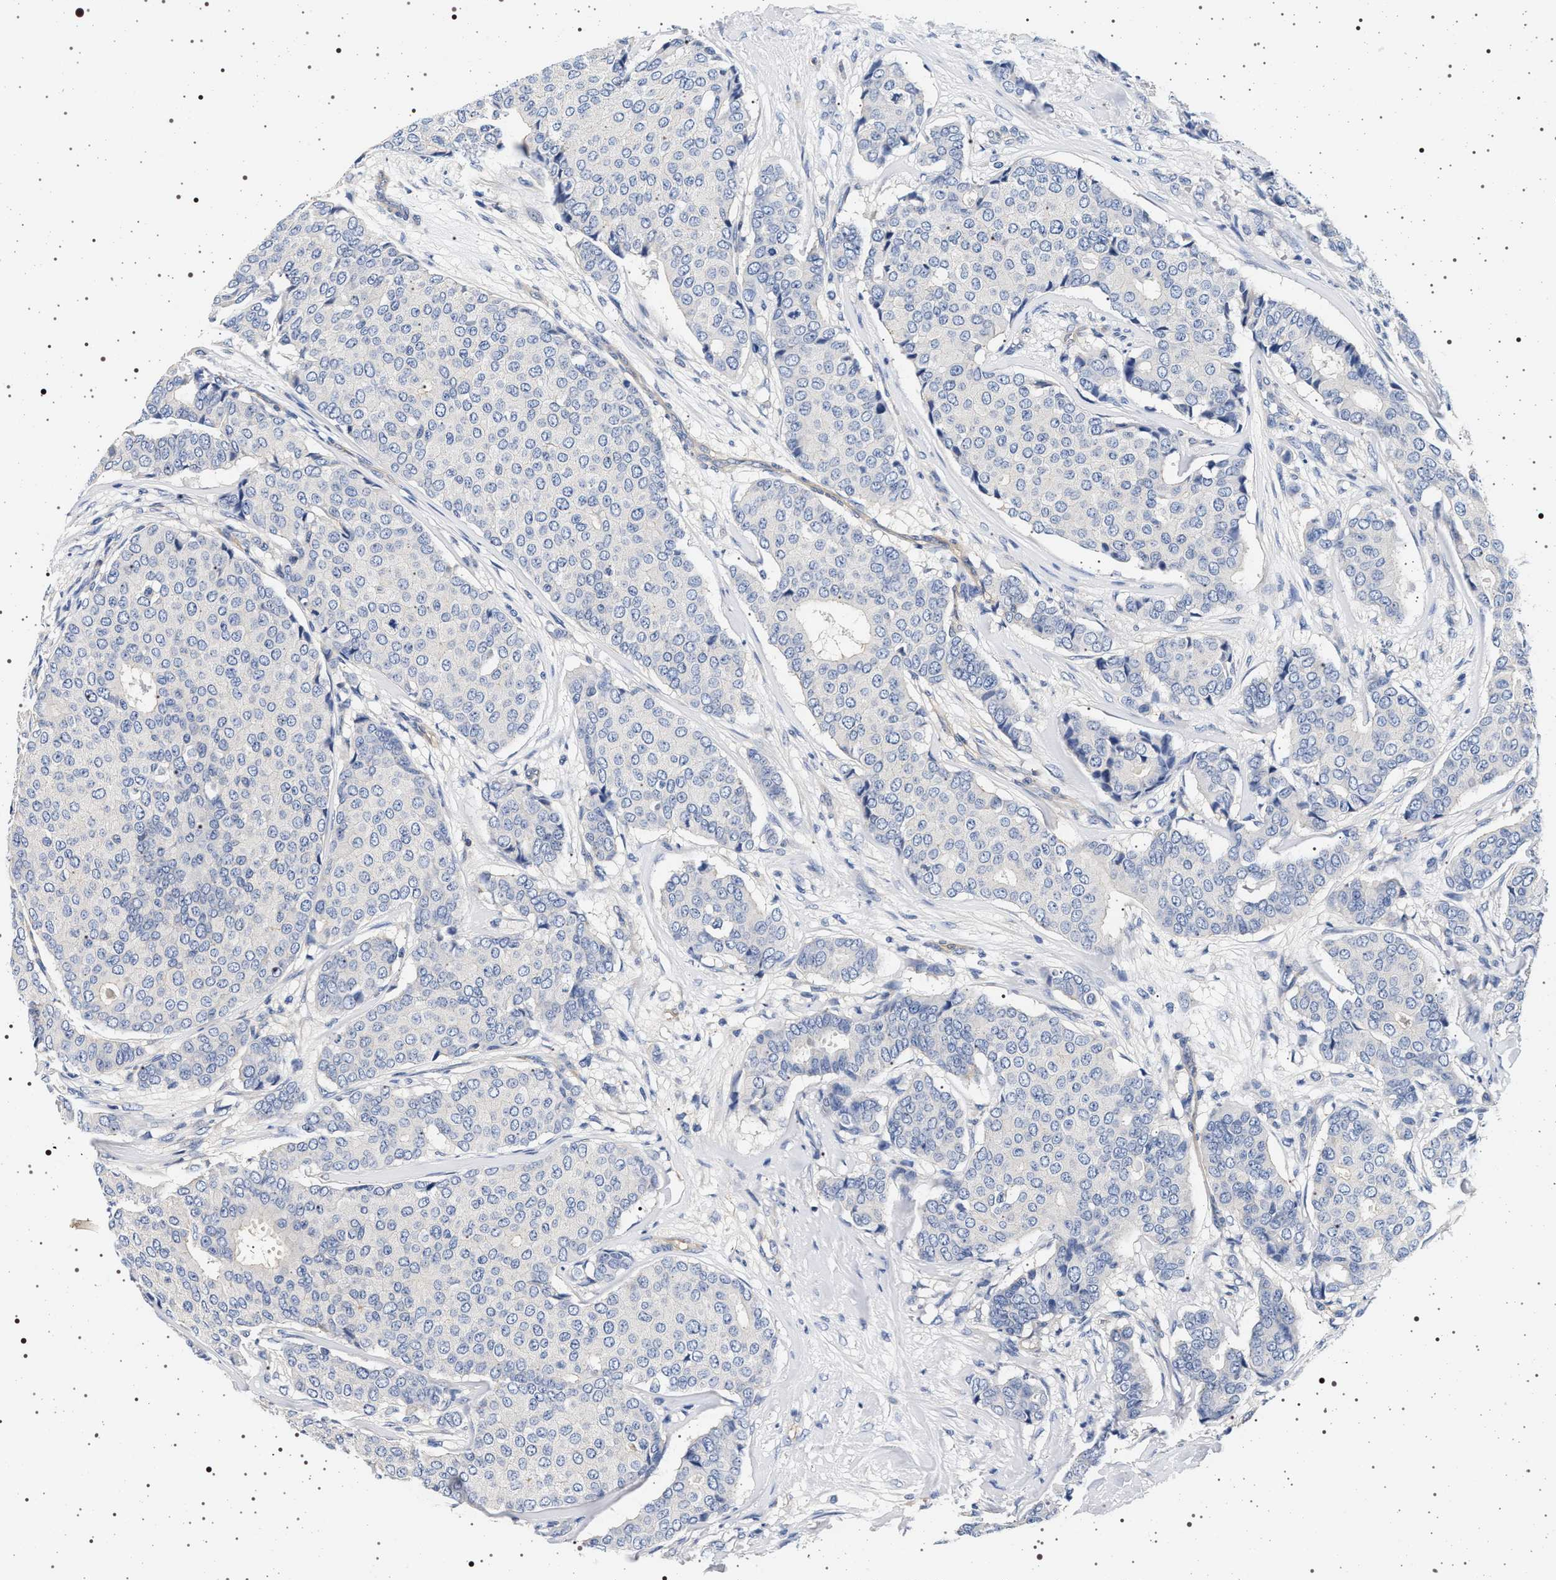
{"staining": {"intensity": "negative", "quantity": "none", "location": "none"}, "tissue": "breast cancer", "cell_type": "Tumor cells", "image_type": "cancer", "snomed": [{"axis": "morphology", "description": "Duct carcinoma"}, {"axis": "topography", "description": "Breast"}], "caption": "An immunohistochemistry histopathology image of breast cancer is shown. There is no staining in tumor cells of breast cancer. Nuclei are stained in blue.", "gene": "HSD17B1", "patient": {"sex": "female", "age": 75}}